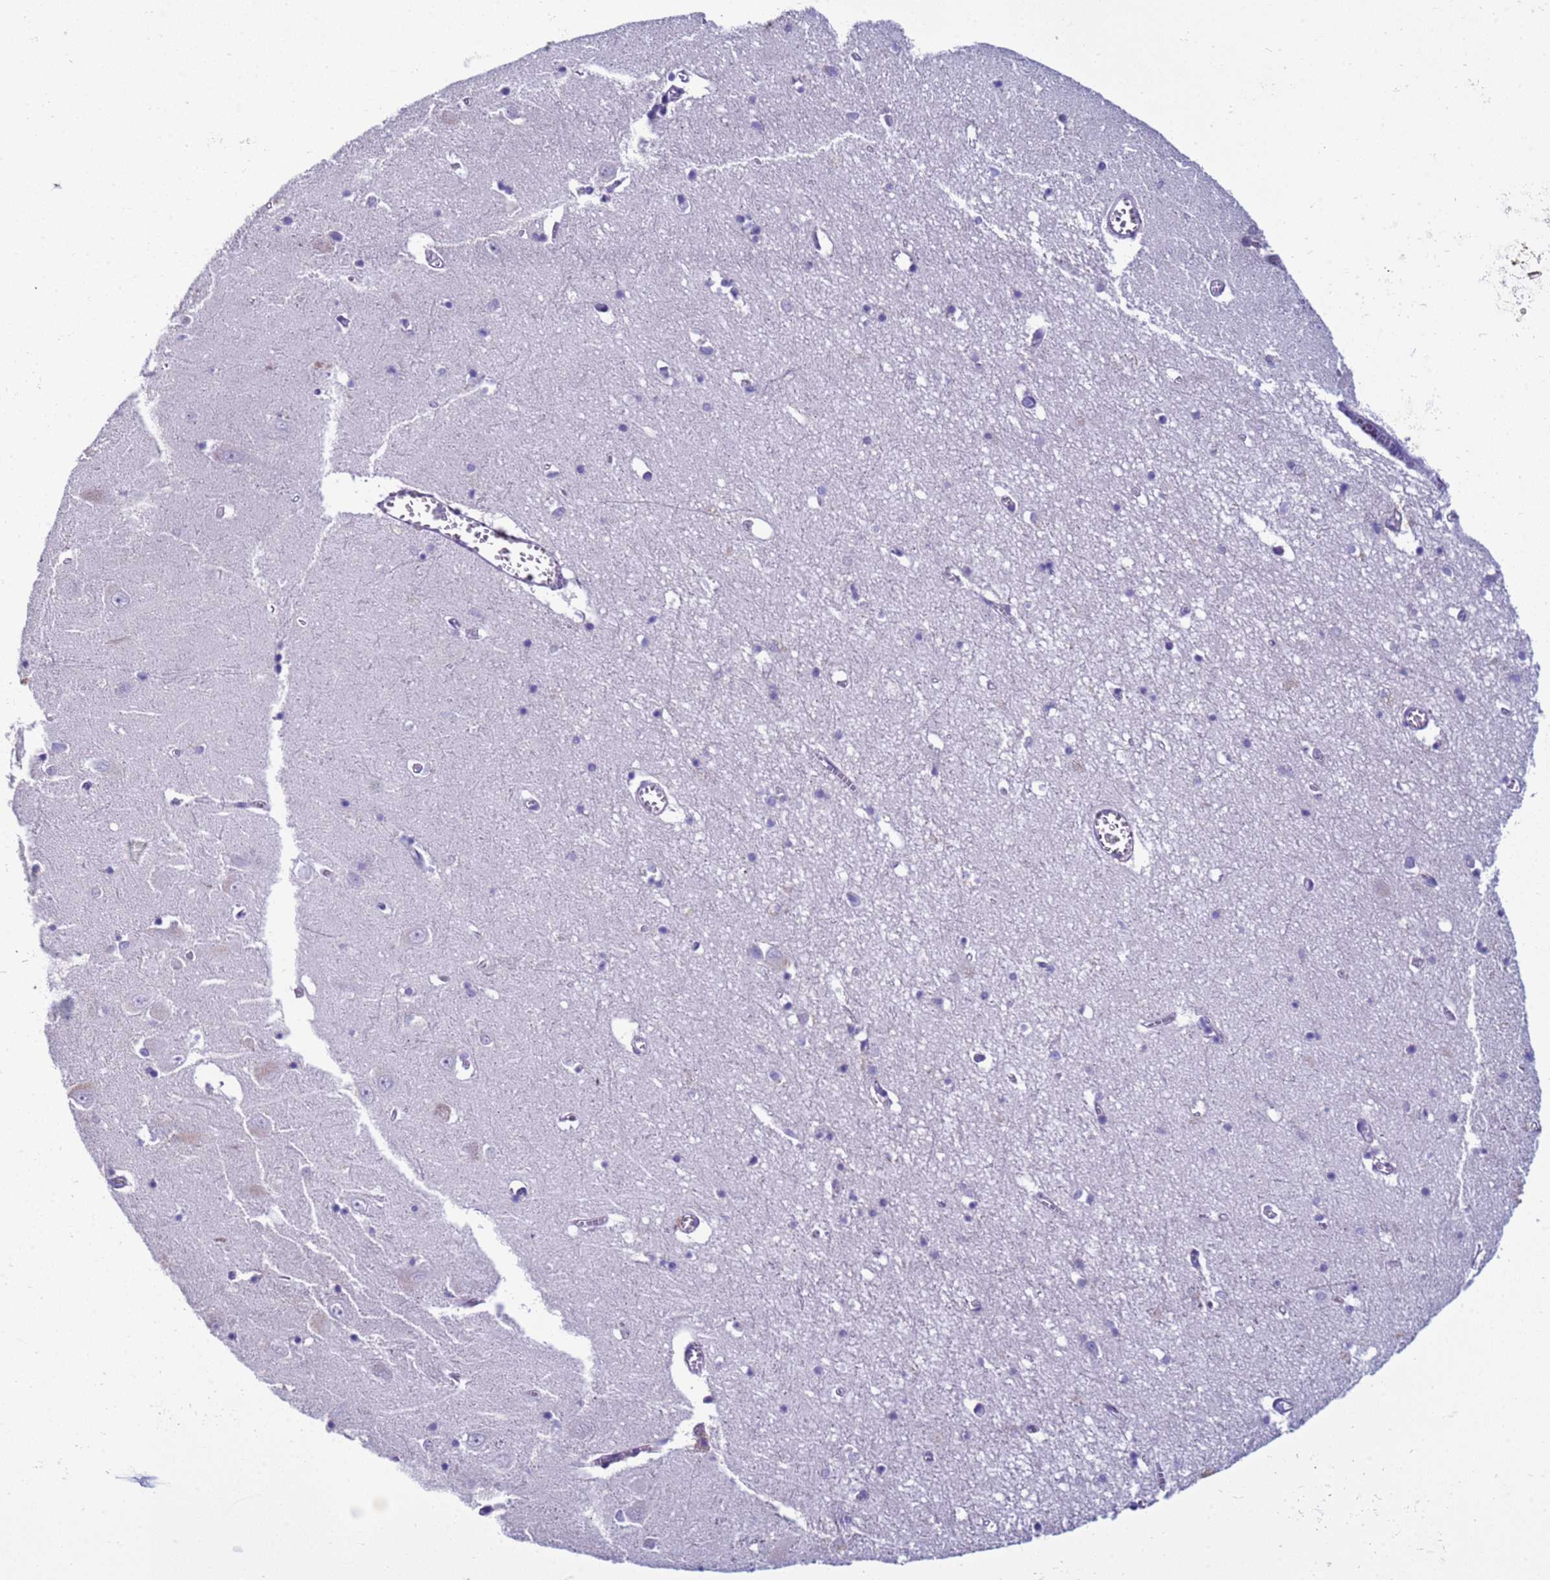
{"staining": {"intensity": "negative", "quantity": "none", "location": "none"}, "tissue": "hippocampus", "cell_type": "Glial cells", "image_type": "normal", "snomed": [{"axis": "morphology", "description": "Normal tissue, NOS"}, {"axis": "topography", "description": "Hippocampus"}], "caption": "DAB immunohistochemical staining of unremarkable hippocampus exhibits no significant staining in glial cells.", "gene": "TRIM51G", "patient": {"sex": "male", "age": 70}}